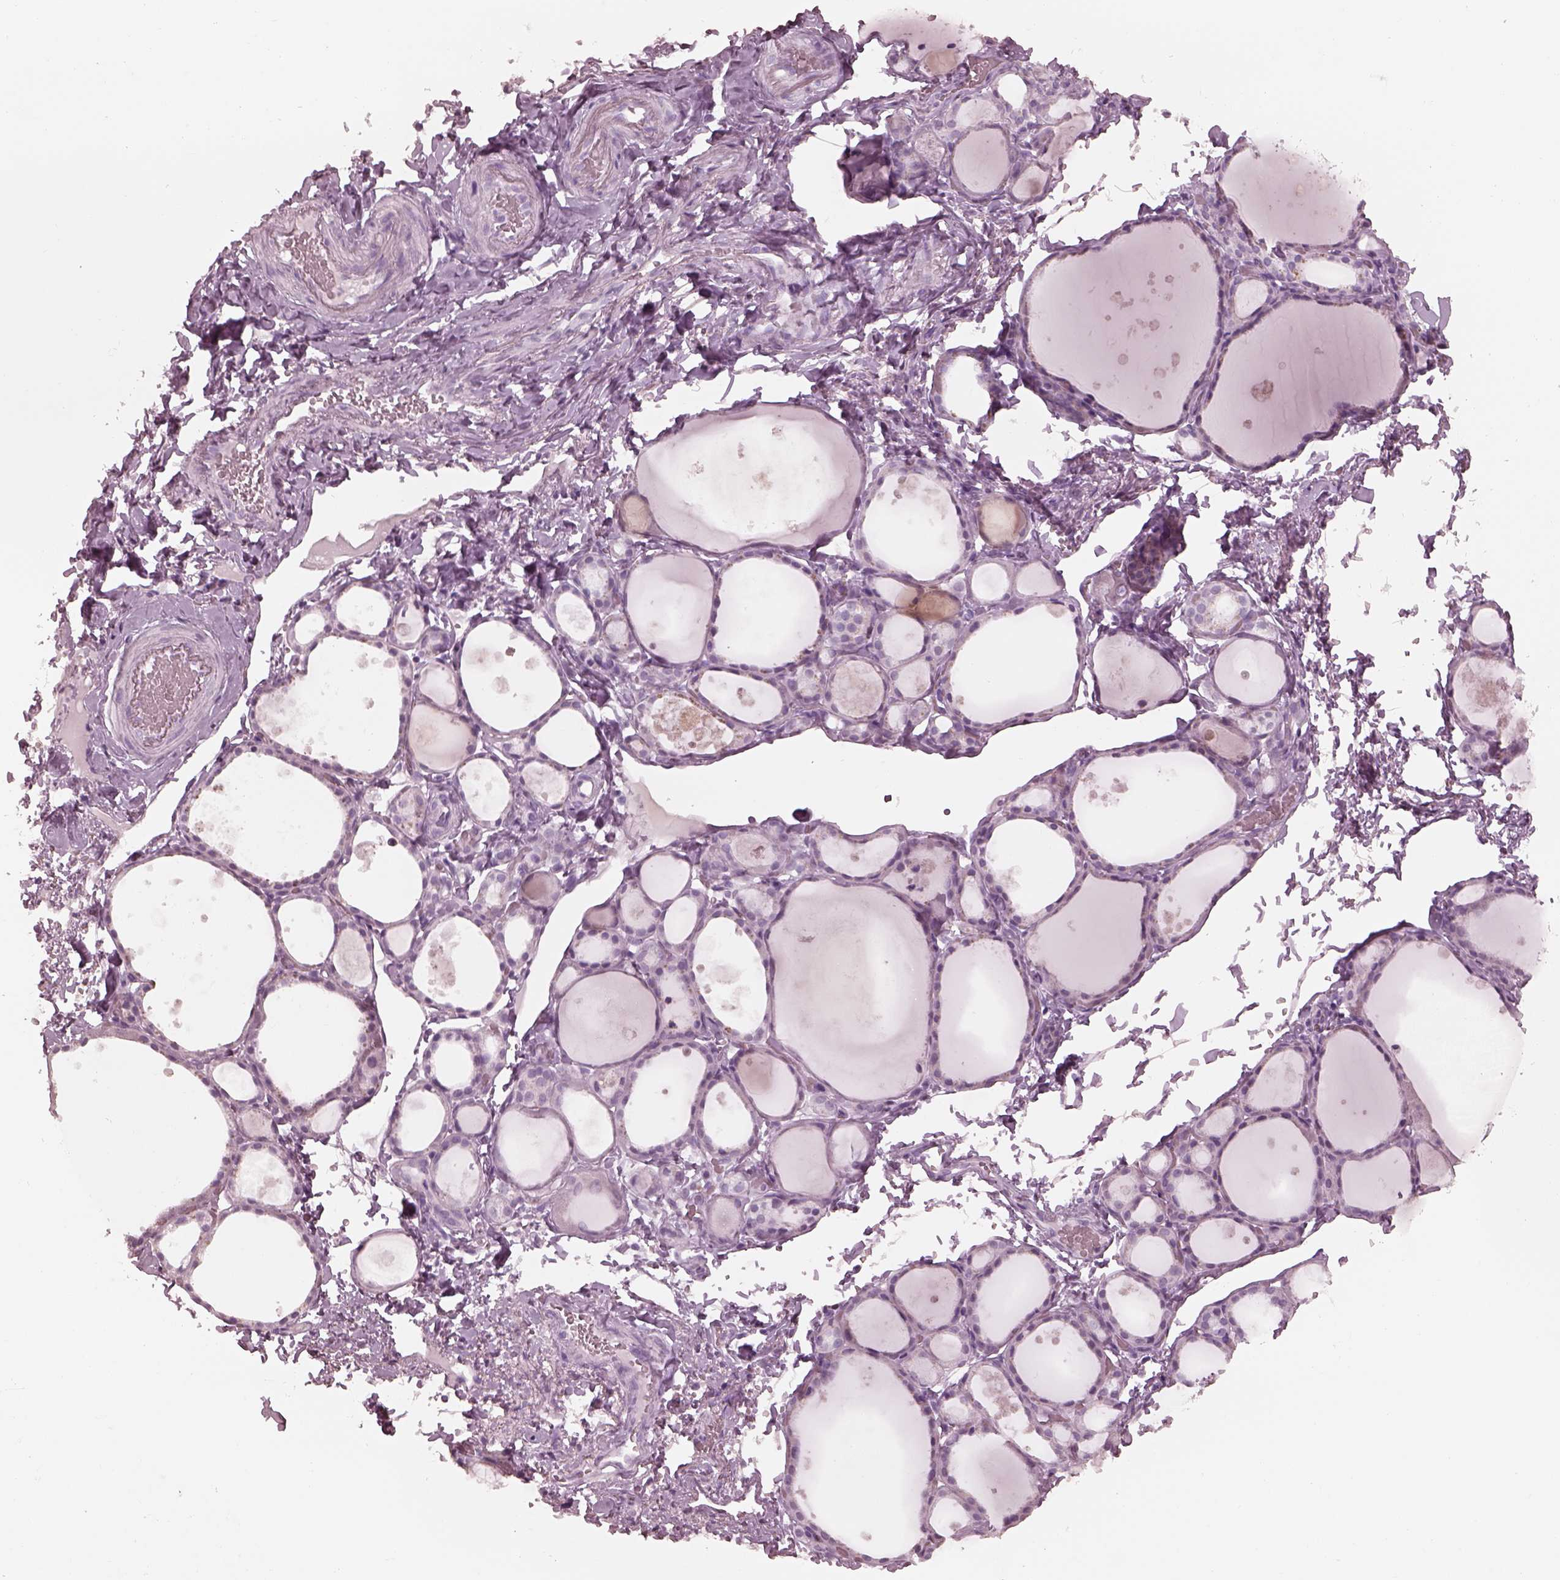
{"staining": {"intensity": "negative", "quantity": "none", "location": "none"}, "tissue": "thyroid gland", "cell_type": "Glandular cells", "image_type": "normal", "snomed": [{"axis": "morphology", "description": "Normal tissue, NOS"}, {"axis": "topography", "description": "Thyroid gland"}], "caption": "An immunohistochemistry (IHC) histopathology image of normal thyroid gland is shown. There is no staining in glandular cells of thyroid gland.", "gene": "C2orf81", "patient": {"sex": "male", "age": 68}}